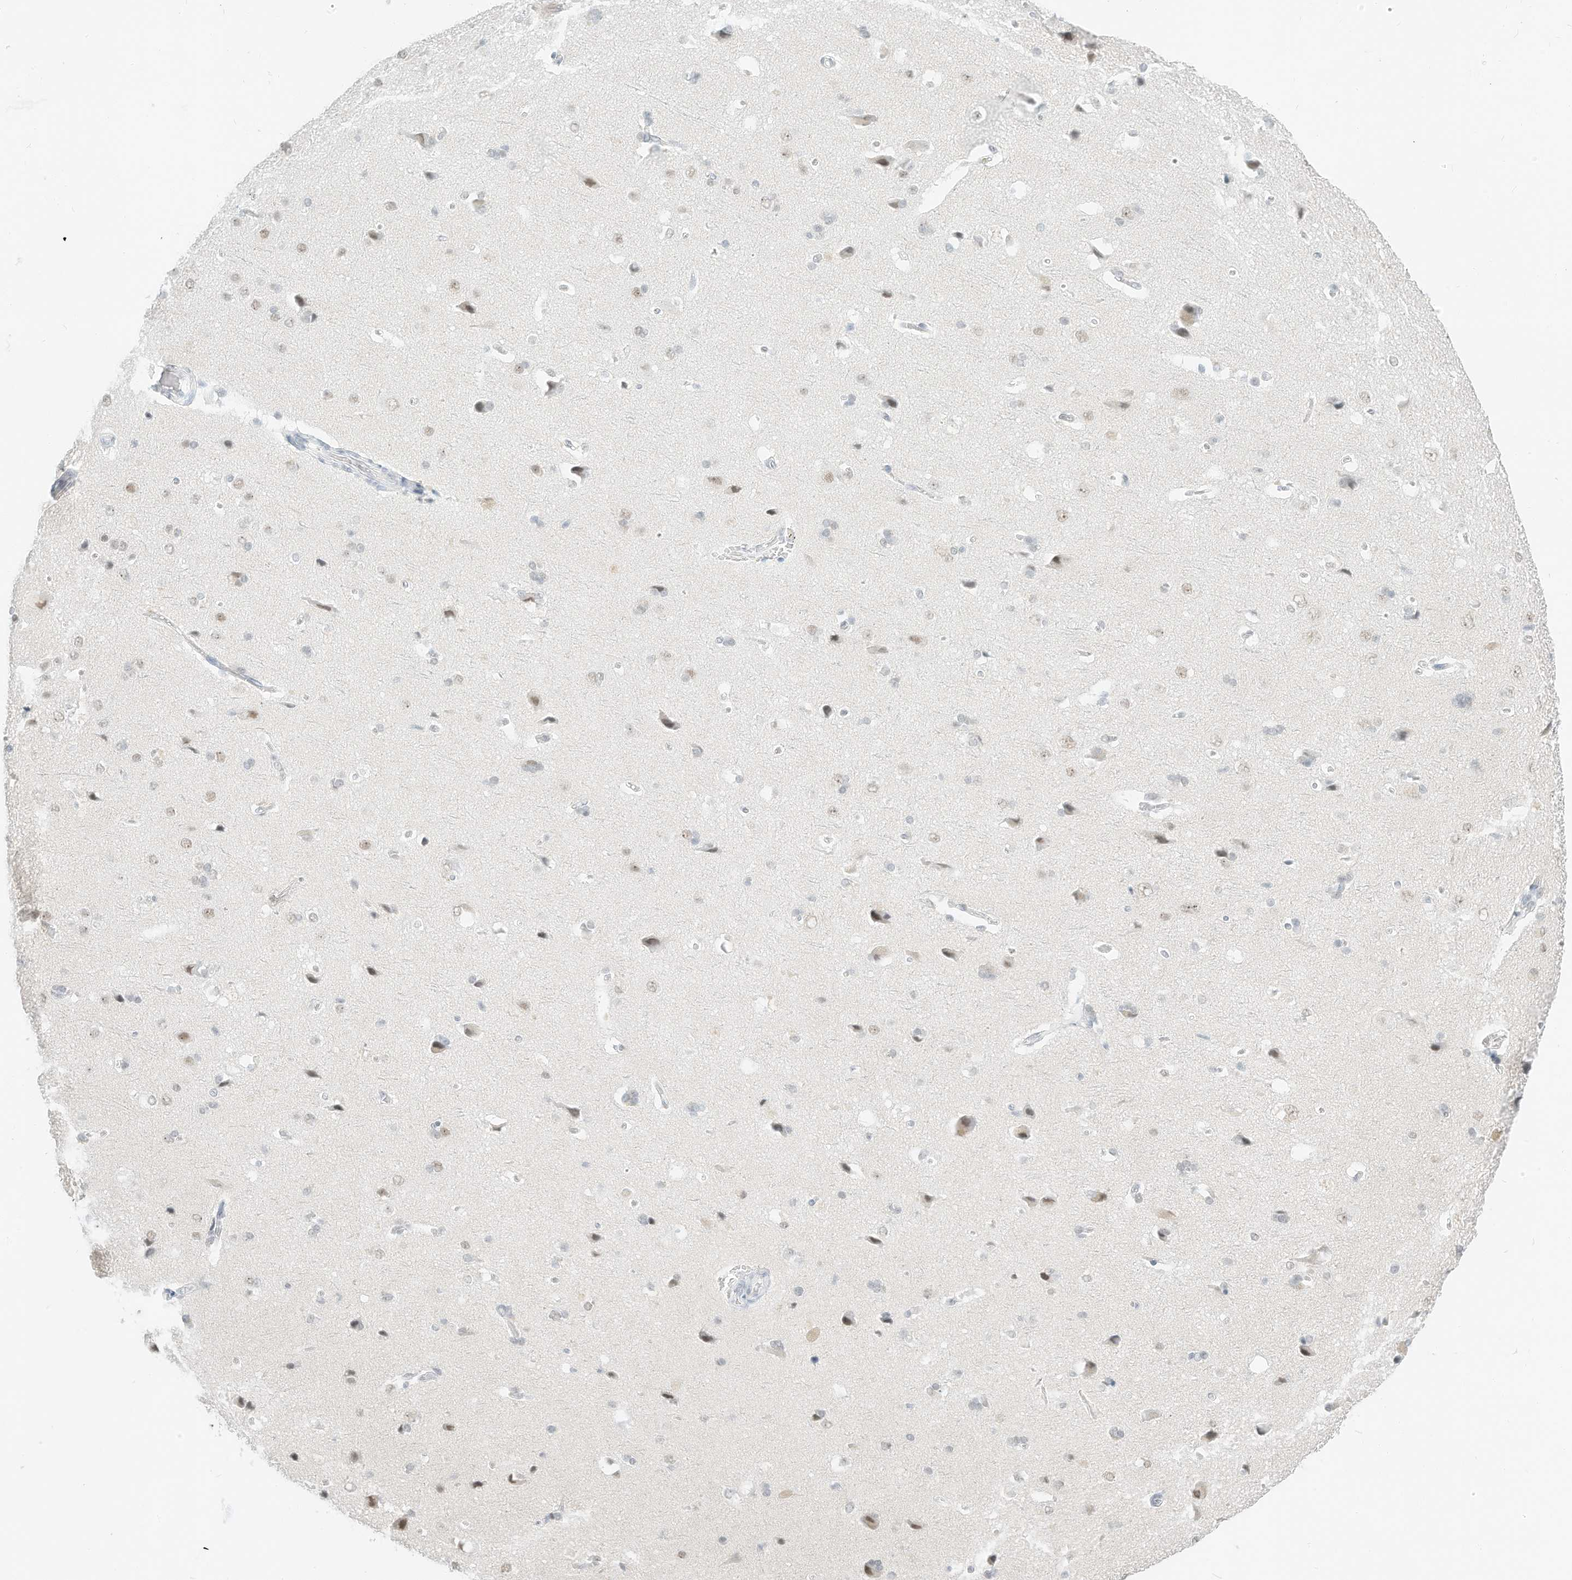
{"staining": {"intensity": "weak", "quantity": "<25%", "location": "nuclear"}, "tissue": "cerebral cortex", "cell_type": "Endothelial cells", "image_type": "normal", "snomed": [{"axis": "morphology", "description": "Normal tissue, NOS"}, {"axis": "topography", "description": "Cerebral cortex"}], "caption": "Protein analysis of normal cerebral cortex shows no significant positivity in endothelial cells. (DAB (3,3'-diaminobenzidine) immunohistochemistry, high magnification).", "gene": "PGC", "patient": {"sex": "male", "age": 62}}